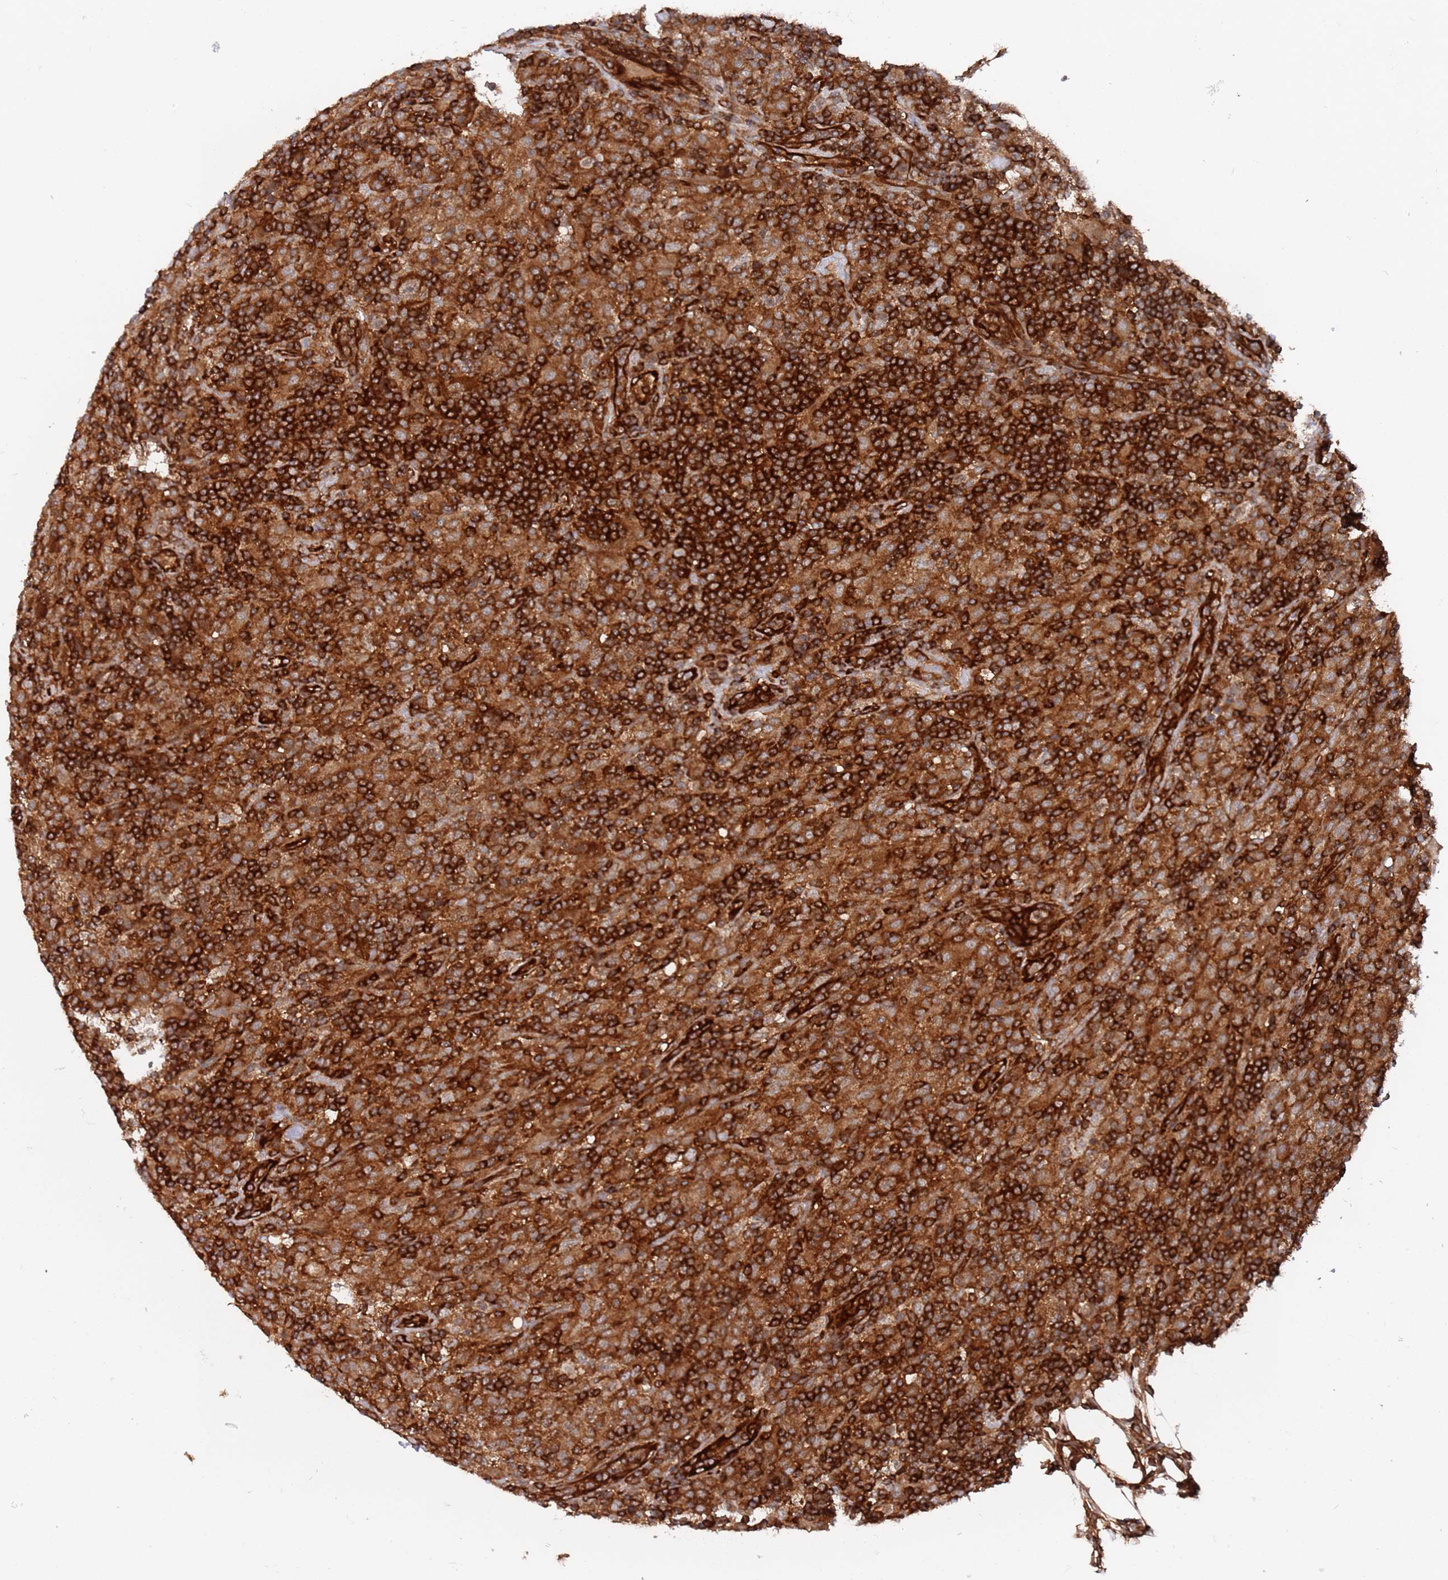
{"staining": {"intensity": "strong", "quantity": ">75%", "location": "cytoplasmic/membranous"}, "tissue": "lymphoma", "cell_type": "Tumor cells", "image_type": "cancer", "snomed": [{"axis": "morphology", "description": "Hodgkin's disease, NOS"}, {"axis": "topography", "description": "Lymph node"}], "caption": "About >75% of tumor cells in Hodgkin's disease display strong cytoplasmic/membranous protein staining as visualized by brown immunohistochemical staining.", "gene": "DDX60", "patient": {"sex": "male", "age": 70}}